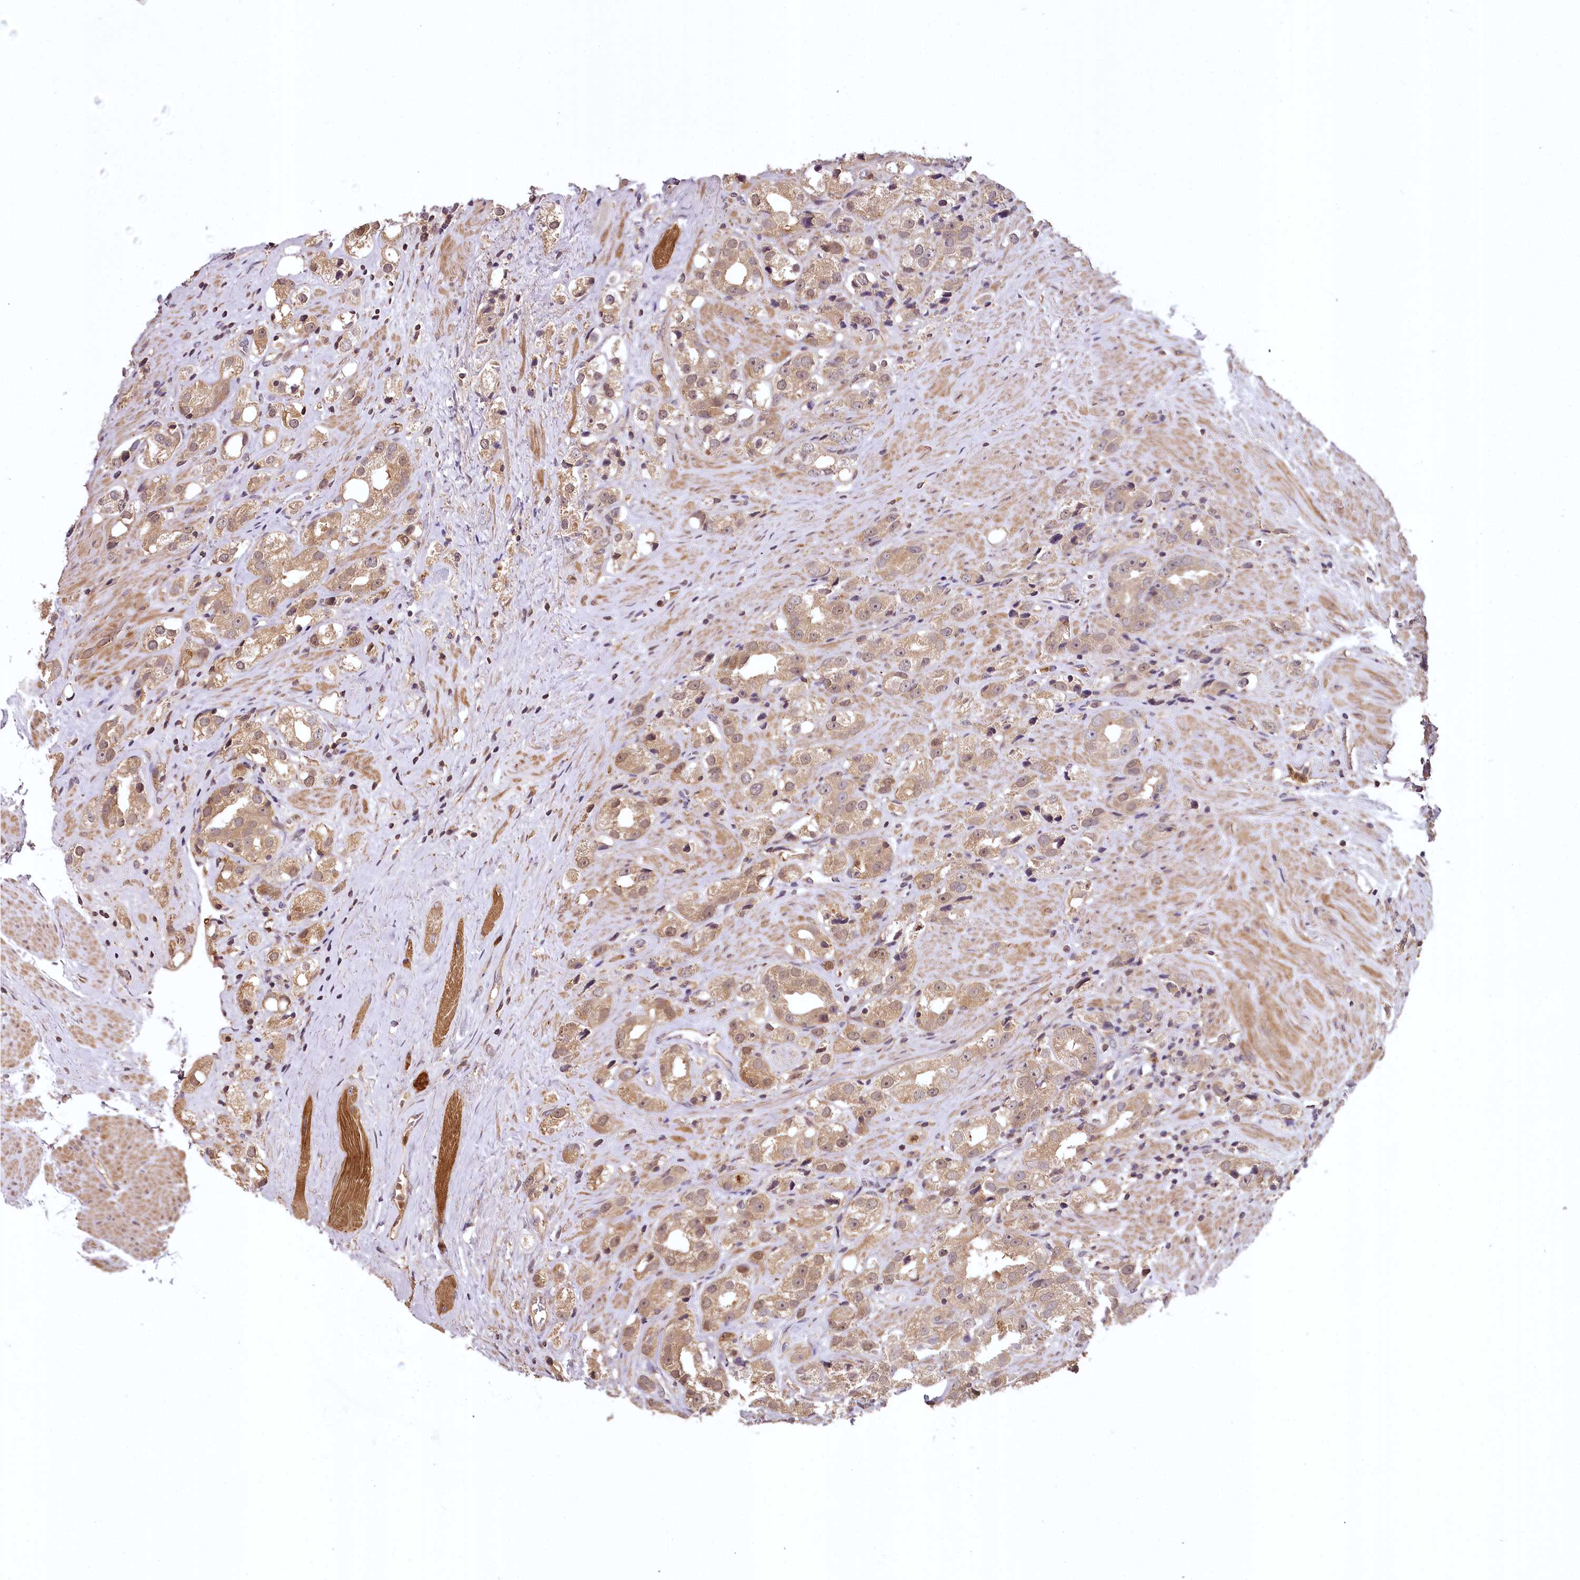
{"staining": {"intensity": "moderate", "quantity": ">75%", "location": "cytoplasmic/membranous"}, "tissue": "prostate cancer", "cell_type": "Tumor cells", "image_type": "cancer", "snomed": [{"axis": "morphology", "description": "Adenocarcinoma, NOS"}, {"axis": "topography", "description": "Prostate"}], "caption": "Tumor cells exhibit medium levels of moderate cytoplasmic/membranous expression in approximately >75% of cells in human adenocarcinoma (prostate). The protein is shown in brown color, while the nuclei are stained blue.", "gene": "TTC12", "patient": {"sex": "male", "age": 79}}